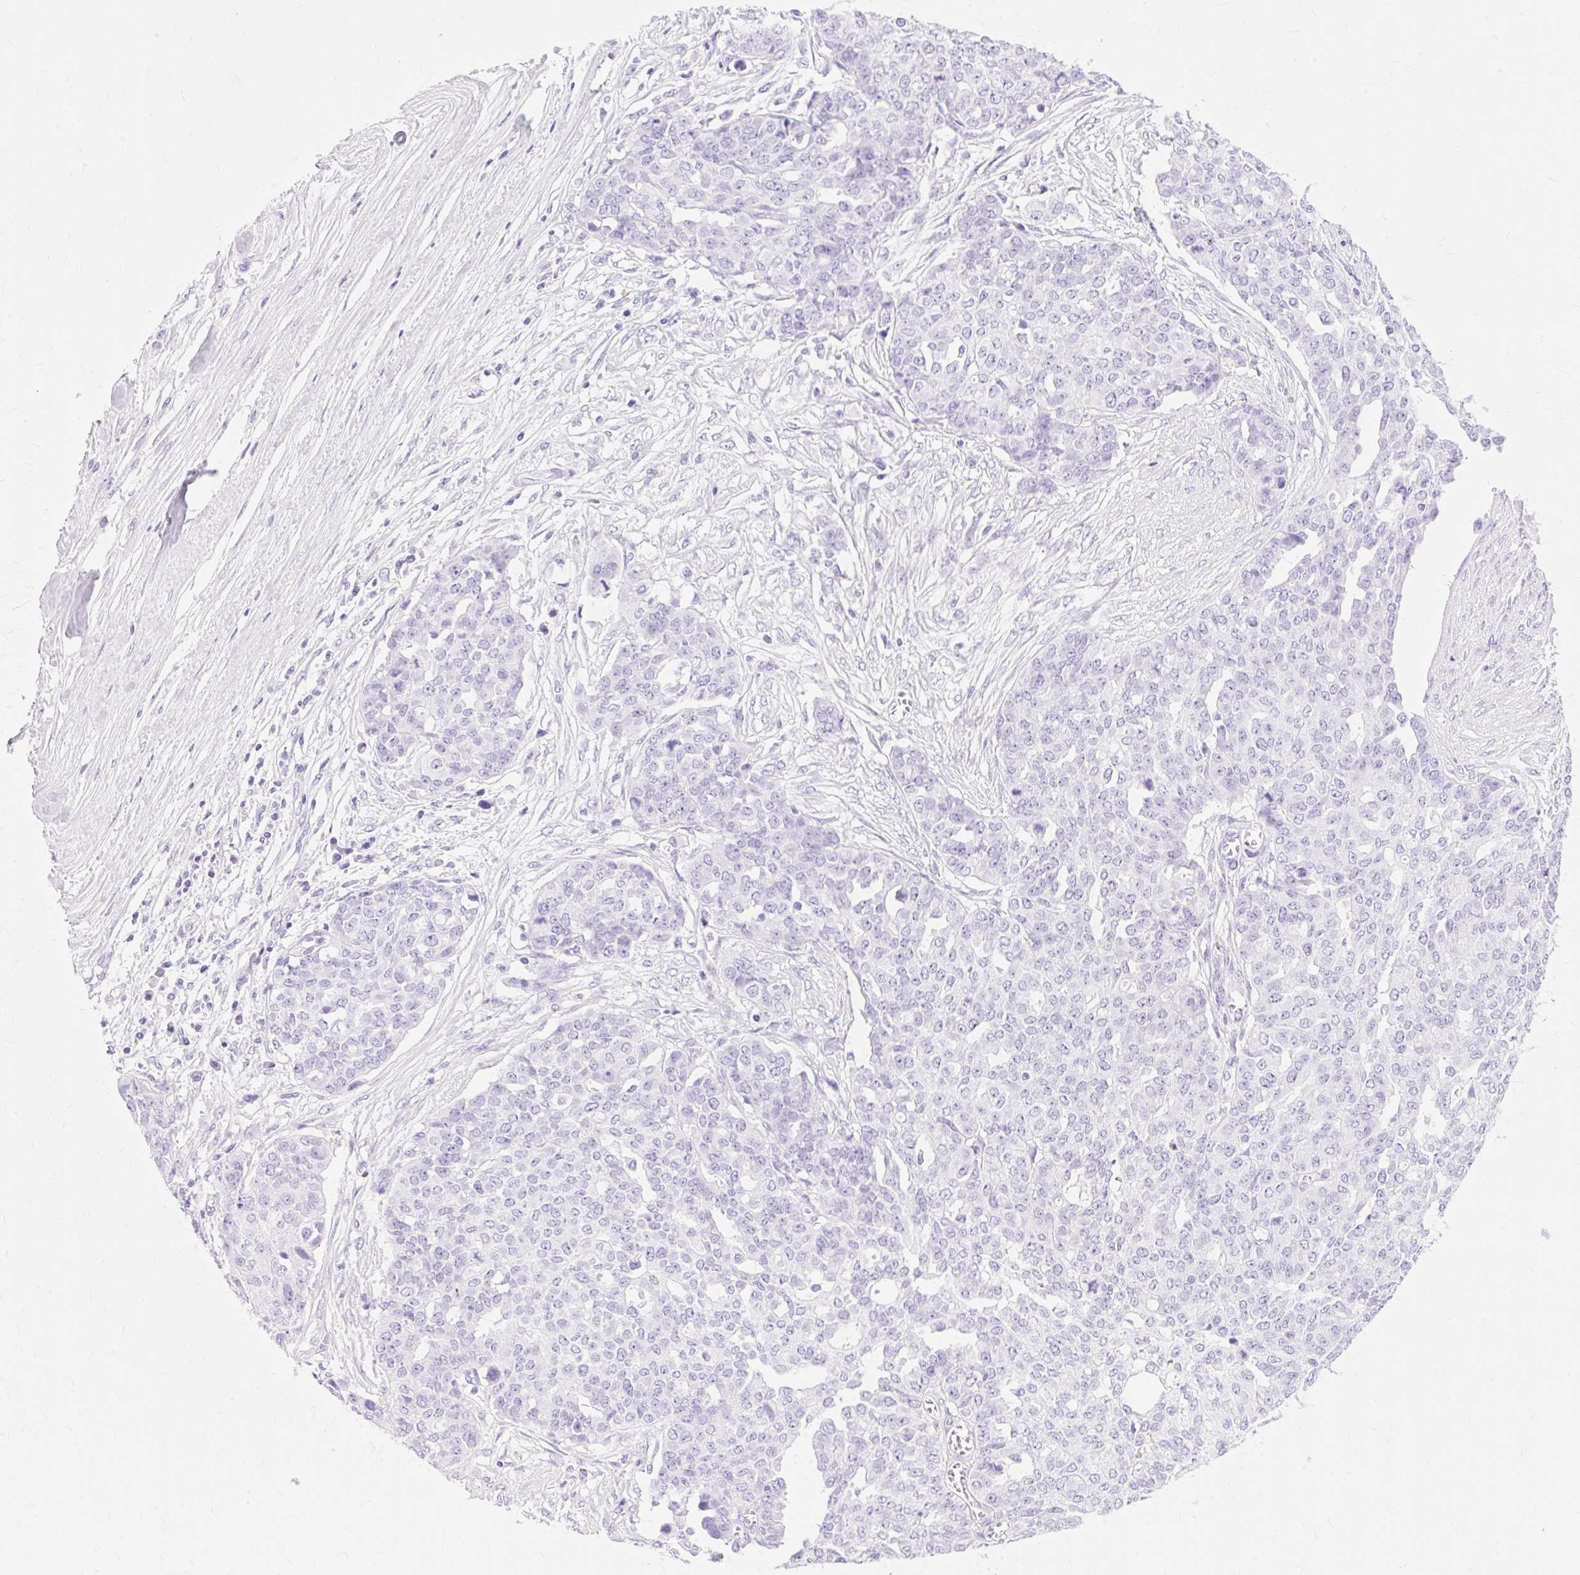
{"staining": {"intensity": "negative", "quantity": "none", "location": "none"}, "tissue": "ovarian cancer", "cell_type": "Tumor cells", "image_type": "cancer", "snomed": [{"axis": "morphology", "description": "Cystadenocarcinoma, serous, NOS"}, {"axis": "topography", "description": "Soft tissue"}, {"axis": "topography", "description": "Ovary"}], "caption": "Protein analysis of ovarian cancer (serous cystadenocarcinoma) shows no significant expression in tumor cells. The staining is performed using DAB (3,3'-diaminobenzidine) brown chromogen with nuclei counter-stained in using hematoxylin.", "gene": "MBP", "patient": {"sex": "female", "age": 57}}